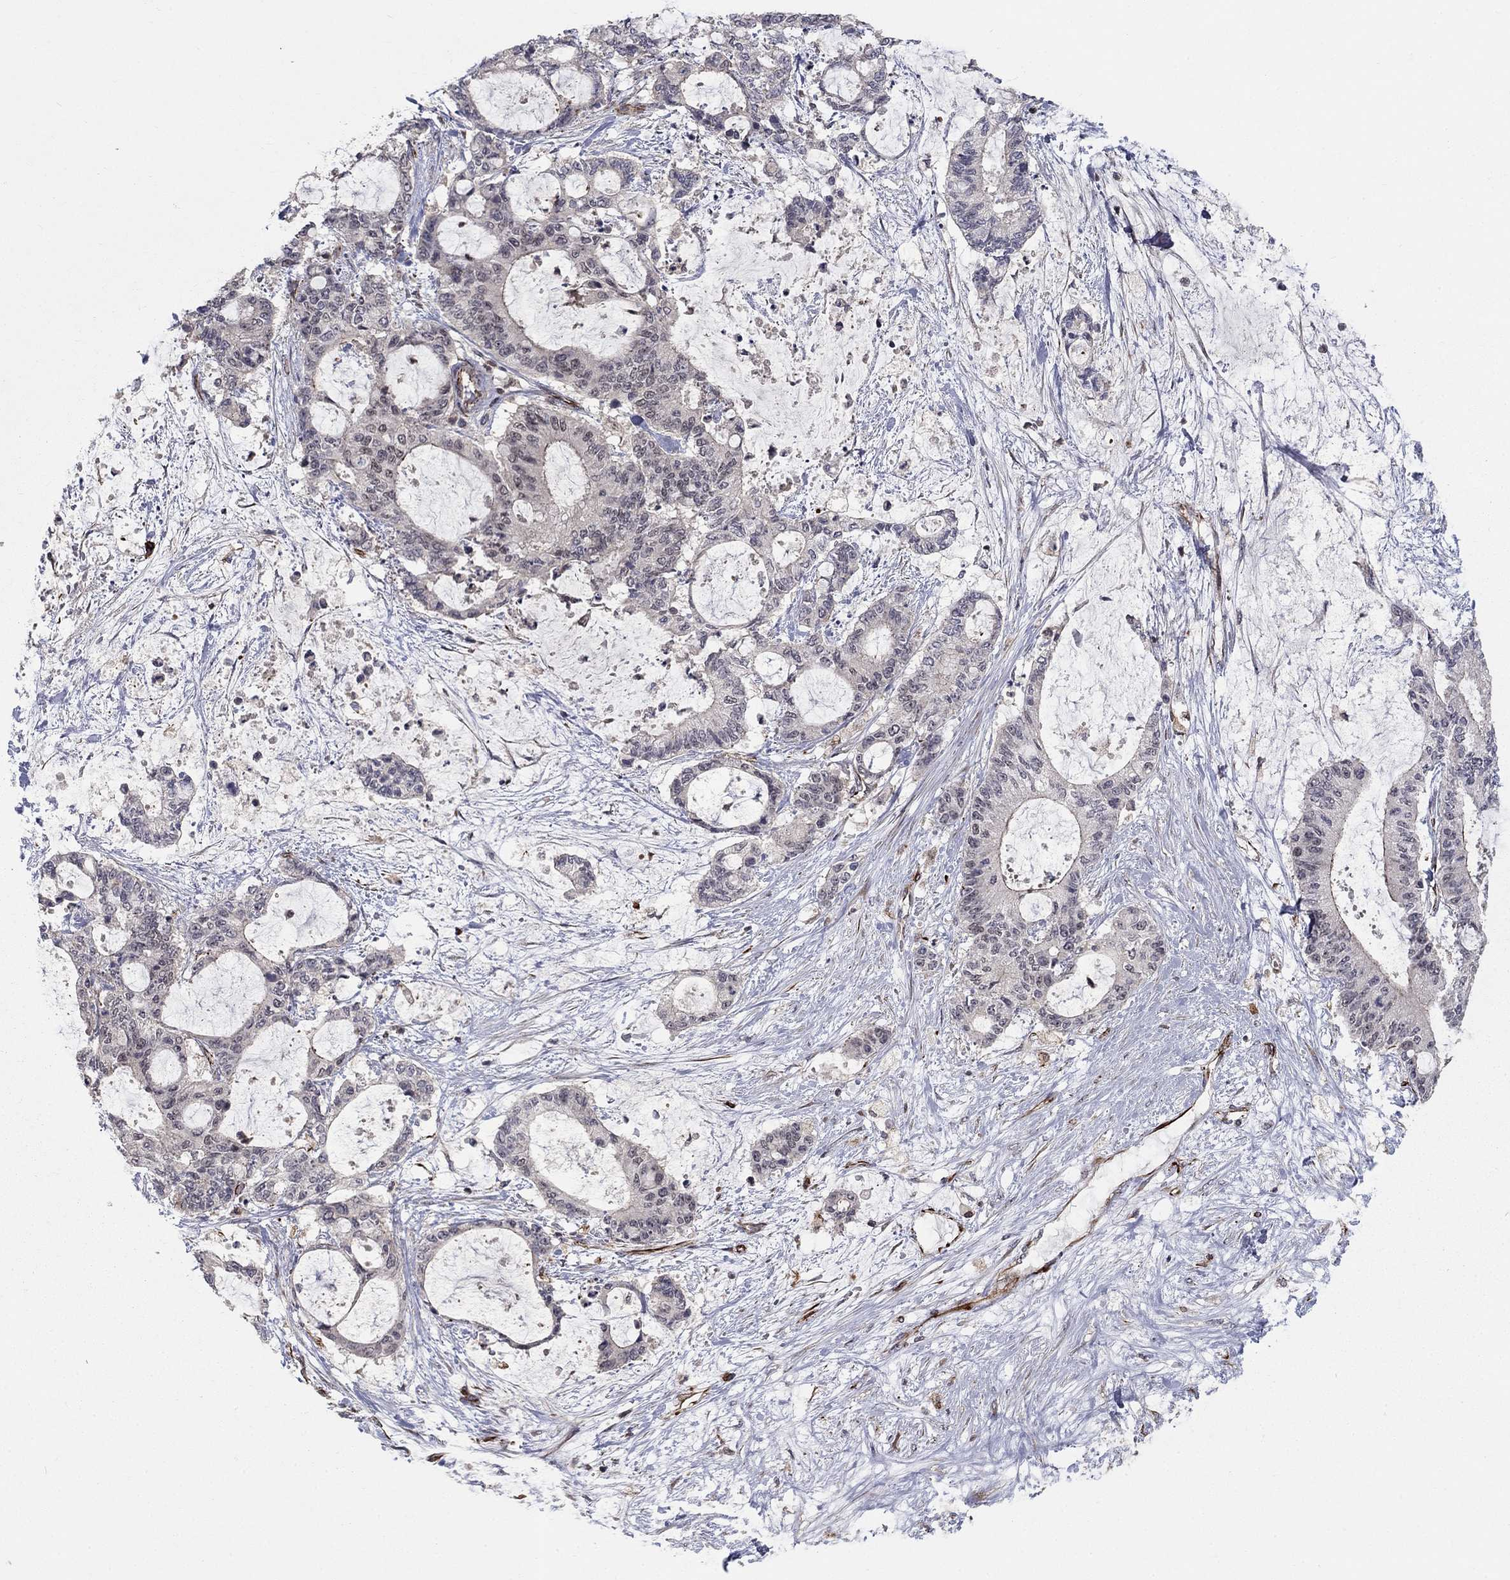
{"staining": {"intensity": "moderate", "quantity": "<25%", "location": "cytoplasmic/membranous"}, "tissue": "liver cancer", "cell_type": "Tumor cells", "image_type": "cancer", "snomed": [{"axis": "morphology", "description": "Normal tissue, NOS"}, {"axis": "morphology", "description": "Cholangiocarcinoma"}, {"axis": "topography", "description": "Liver"}, {"axis": "topography", "description": "Peripheral nerve tissue"}], "caption": "Immunohistochemistry (IHC) photomicrograph of neoplastic tissue: human liver cancer (cholangiocarcinoma) stained using immunohistochemistry reveals low levels of moderate protein expression localized specifically in the cytoplasmic/membranous of tumor cells, appearing as a cytoplasmic/membranous brown color.", "gene": "MSRA", "patient": {"sex": "female", "age": 73}}